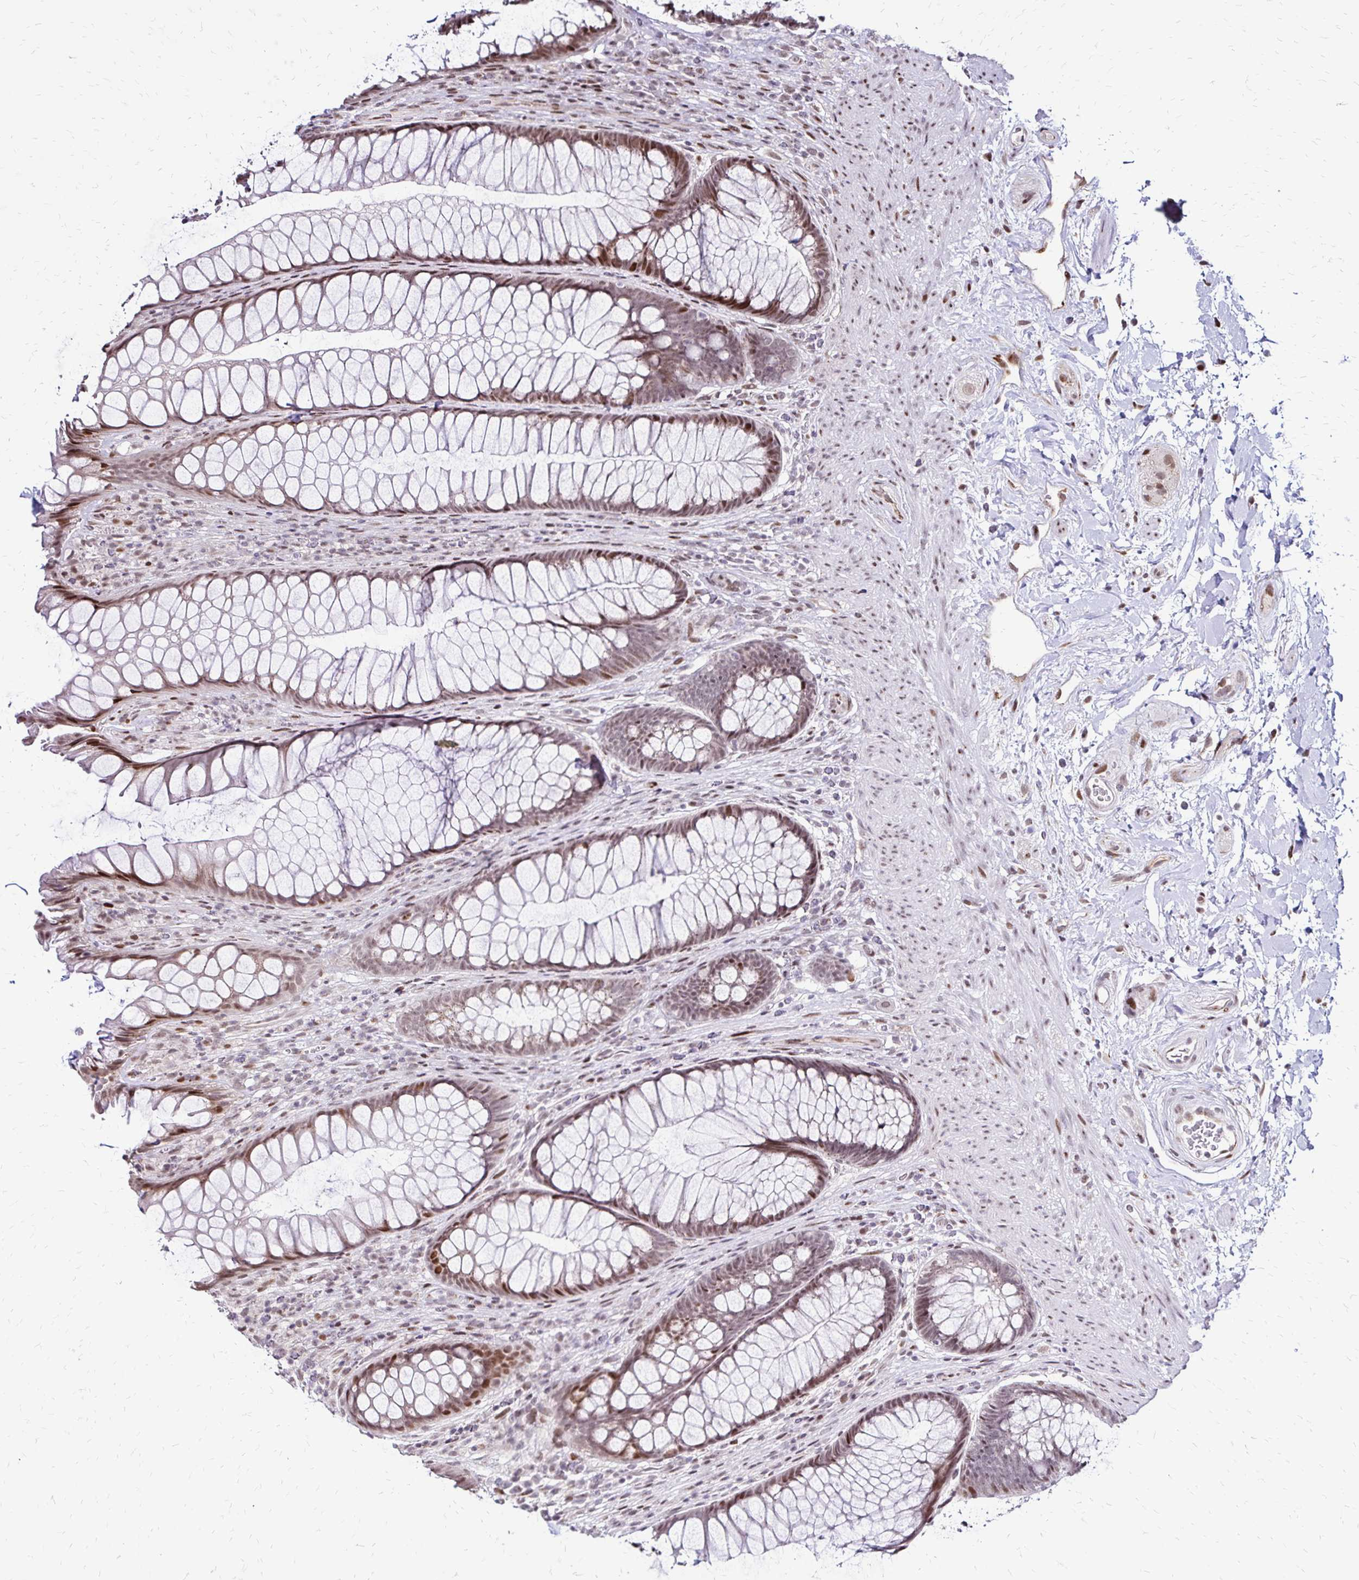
{"staining": {"intensity": "moderate", "quantity": ">75%", "location": "cytoplasmic/membranous,nuclear"}, "tissue": "rectum", "cell_type": "Glandular cells", "image_type": "normal", "snomed": [{"axis": "morphology", "description": "Normal tissue, NOS"}, {"axis": "topography", "description": "Rectum"}], "caption": "This is a micrograph of IHC staining of unremarkable rectum, which shows moderate staining in the cytoplasmic/membranous,nuclear of glandular cells.", "gene": "TOB1", "patient": {"sex": "male", "age": 53}}